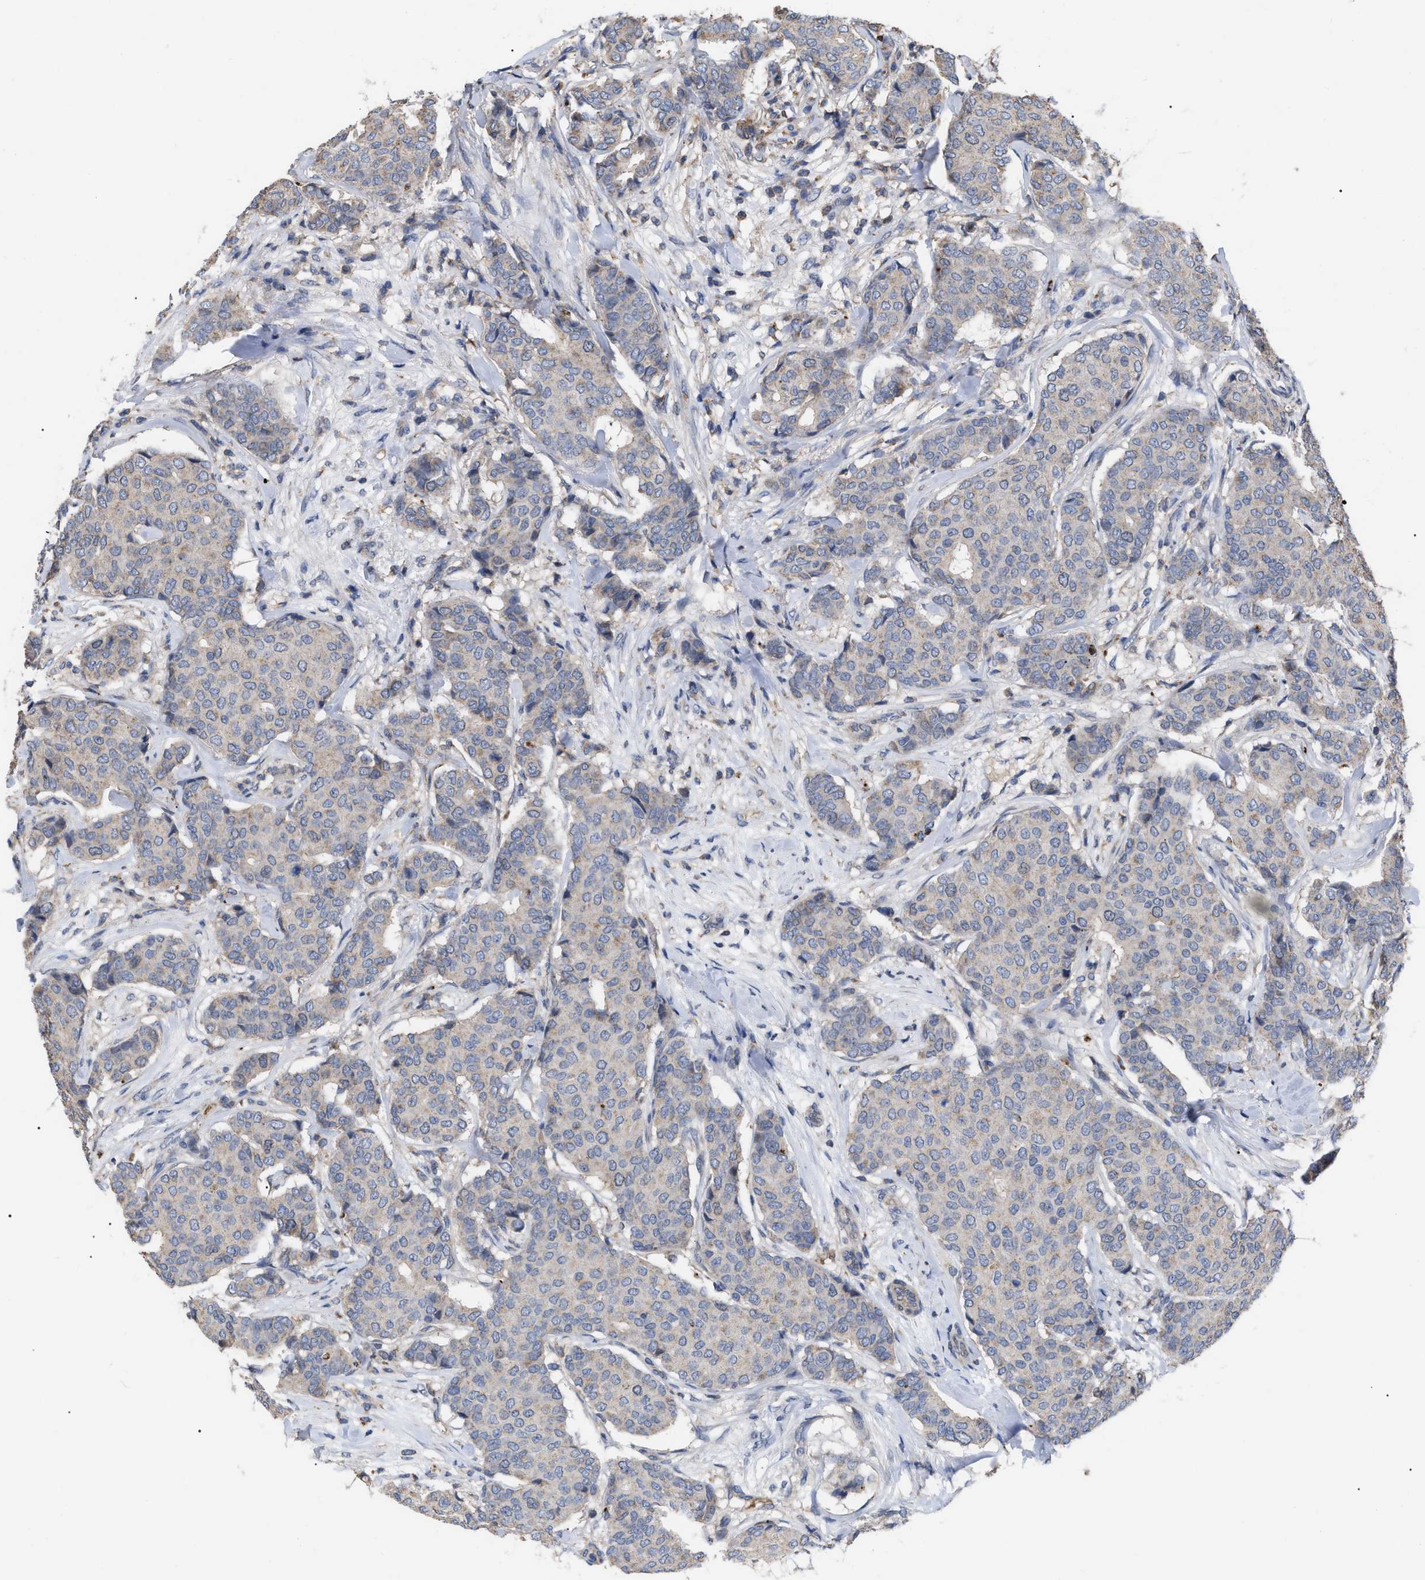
{"staining": {"intensity": "negative", "quantity": "none", "location": "none"}, "tissue": "breast cancer", "cell_type": "Tumor cells", "image_type": "cancer", "snomed": [{"axis": "morphology", "description": "Duct carcinoma"}, {"axis": "topography", "description": "Breast"}], "caption": "Tumor cells are negative for protein expression in human breast cancer (invasive ductal carcinoma). (Brightfield microscopy of DAB (3,3'-diaminobenzidine) IHC at high magnification).", "gene": "FAM171A2", "patient": {"sex": "female", "age": 75}}